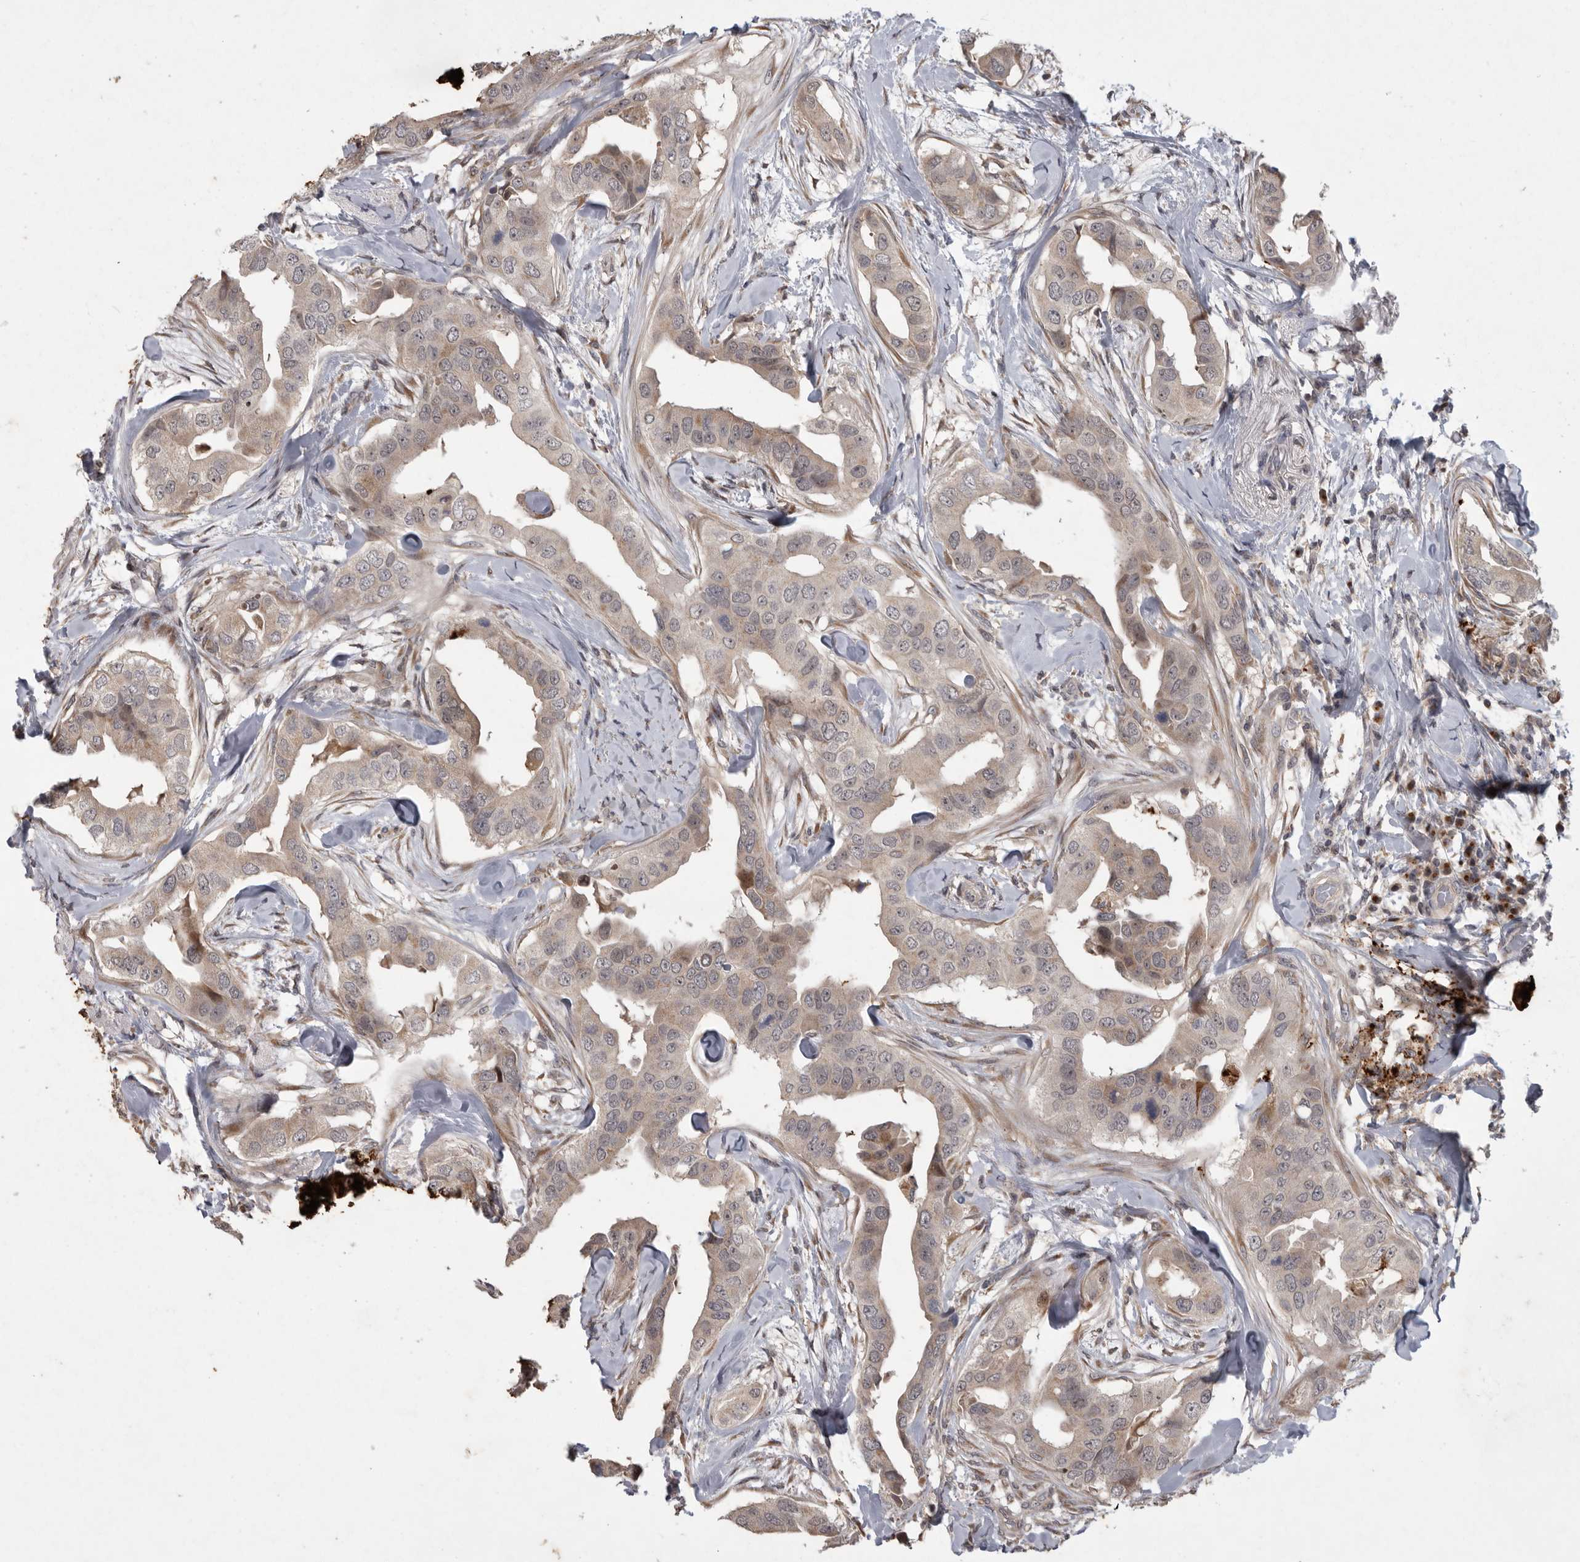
{"staining": {"intensity": "weak", "quantity": "25%-75%", "location": "cytoplasmic/membranous"}, "tissue": "breast cancer", "cell_type": "Tumor cells", "image_type": "cancer", "snomed": [{"axis": "morphology", "description": "Duct carcinoma"}, {"axis": "topography", "description": "Breast"}], "caption": "Protein expression analysis of human infiltrating ductal carcinoma (breast) reveals weak cytoplasmic/membranous positivity in approximately 25%-75% of tumor cells. (DAB (3,3'-diaminobenzidine) = brown stain, brightfield microscopy at high magnification).", "gene": "MAN2A1", "patient": {"sex": "female", "age": 40}}